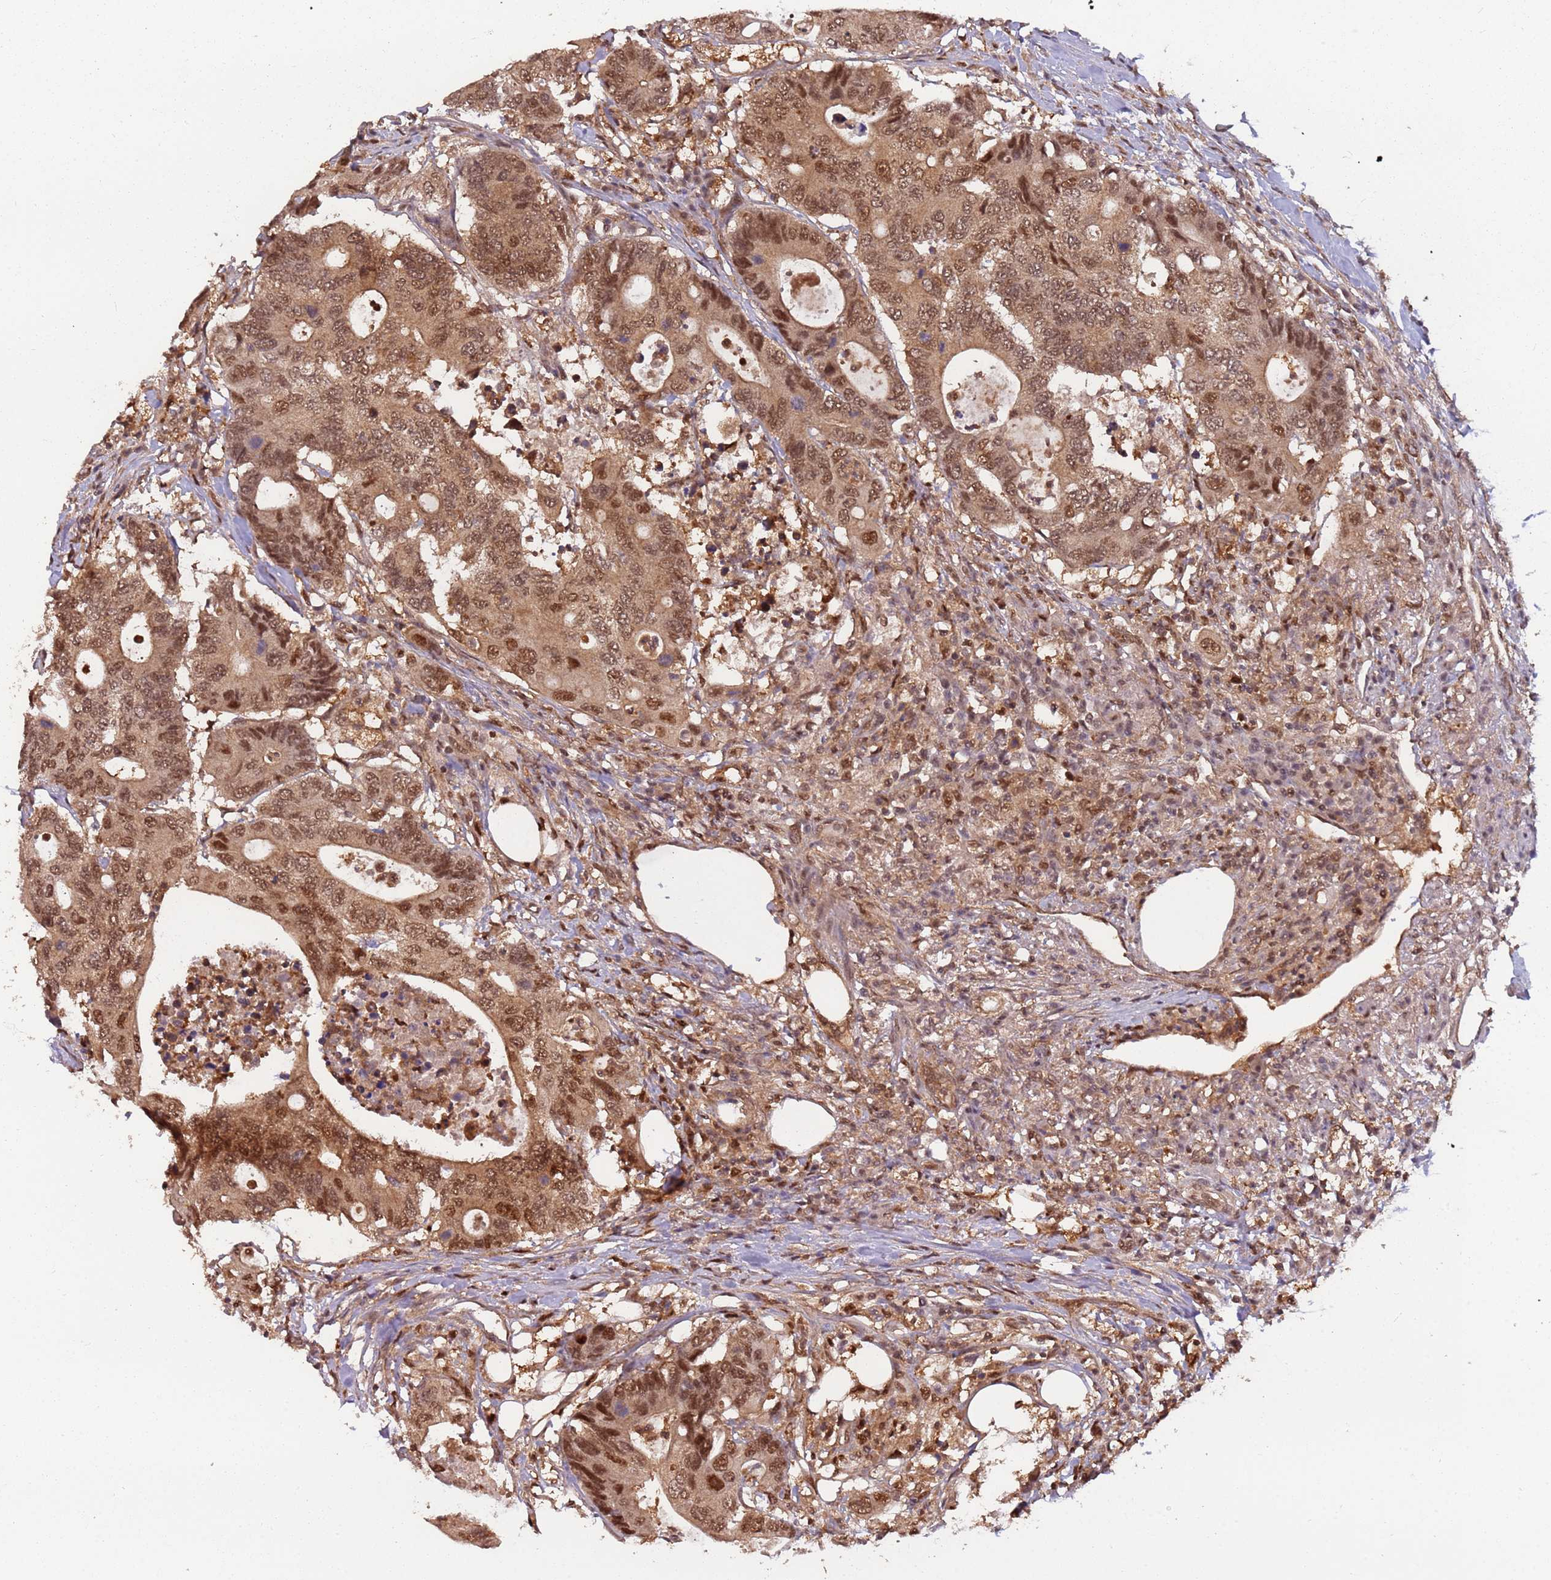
{"staining": {"intensity": "moderate", "quantity": ">75%", "location": "cytoplasmic/membranous,nuclear"}, "tissue": "colorectal cancer", "cell_type": "Tumor cells", "image_type": "cancer", "snomed": [{"axis": "morphology", "description": "Adenocarcinoma, NOS"}, {"axis": "topography", "description": "Colon"}], "caption": "The photomicrograph reveals immunohistochemical staining of colorectal adenocarcinoma. There is moderate cytoplasmic/membranous and nuclear staining is seen in approximately >75% of tumor cells. (DAB IHC, brown staining for protein, blue staining for nuclei).", "gene": "PGLS", "patient": {"sex": "male", "age": 71}}